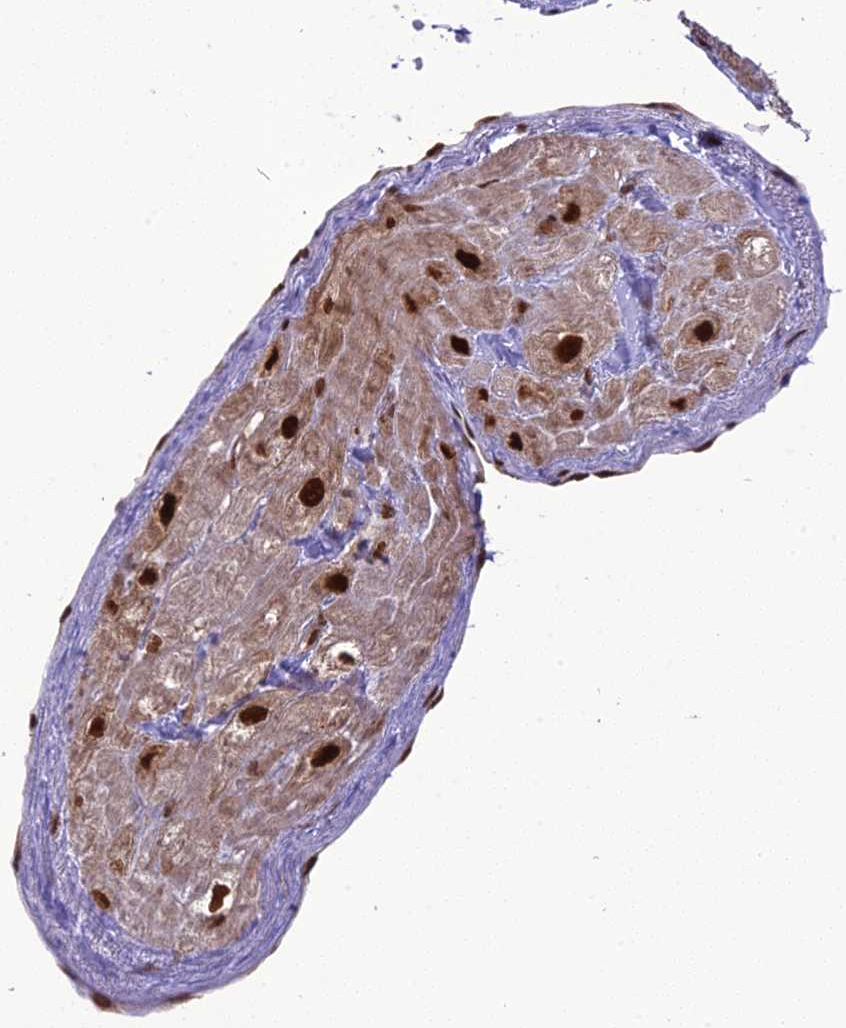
{"staining": {"intensity": "strong", "quantity": "25%-75%", "location": "nuclear"}, "tissue": "heart muscle", "cell_type": "Cardiomyocytes", "image_type": "normal", "snomed": [{"axis": "morphology", "description": "Normal tissue, NOS"}, {"axis": "topography", "description": "Heart"}], "caption": "Immunohistochemistry photomicrograph of benign human heart muscle stained for a protein (brown), which reveals high levels of strong nuclear positivity in about 25%-75% of cardiomyocytes.", "gene": "DDX1", "patient": {"sex": "male", "age": 65}}